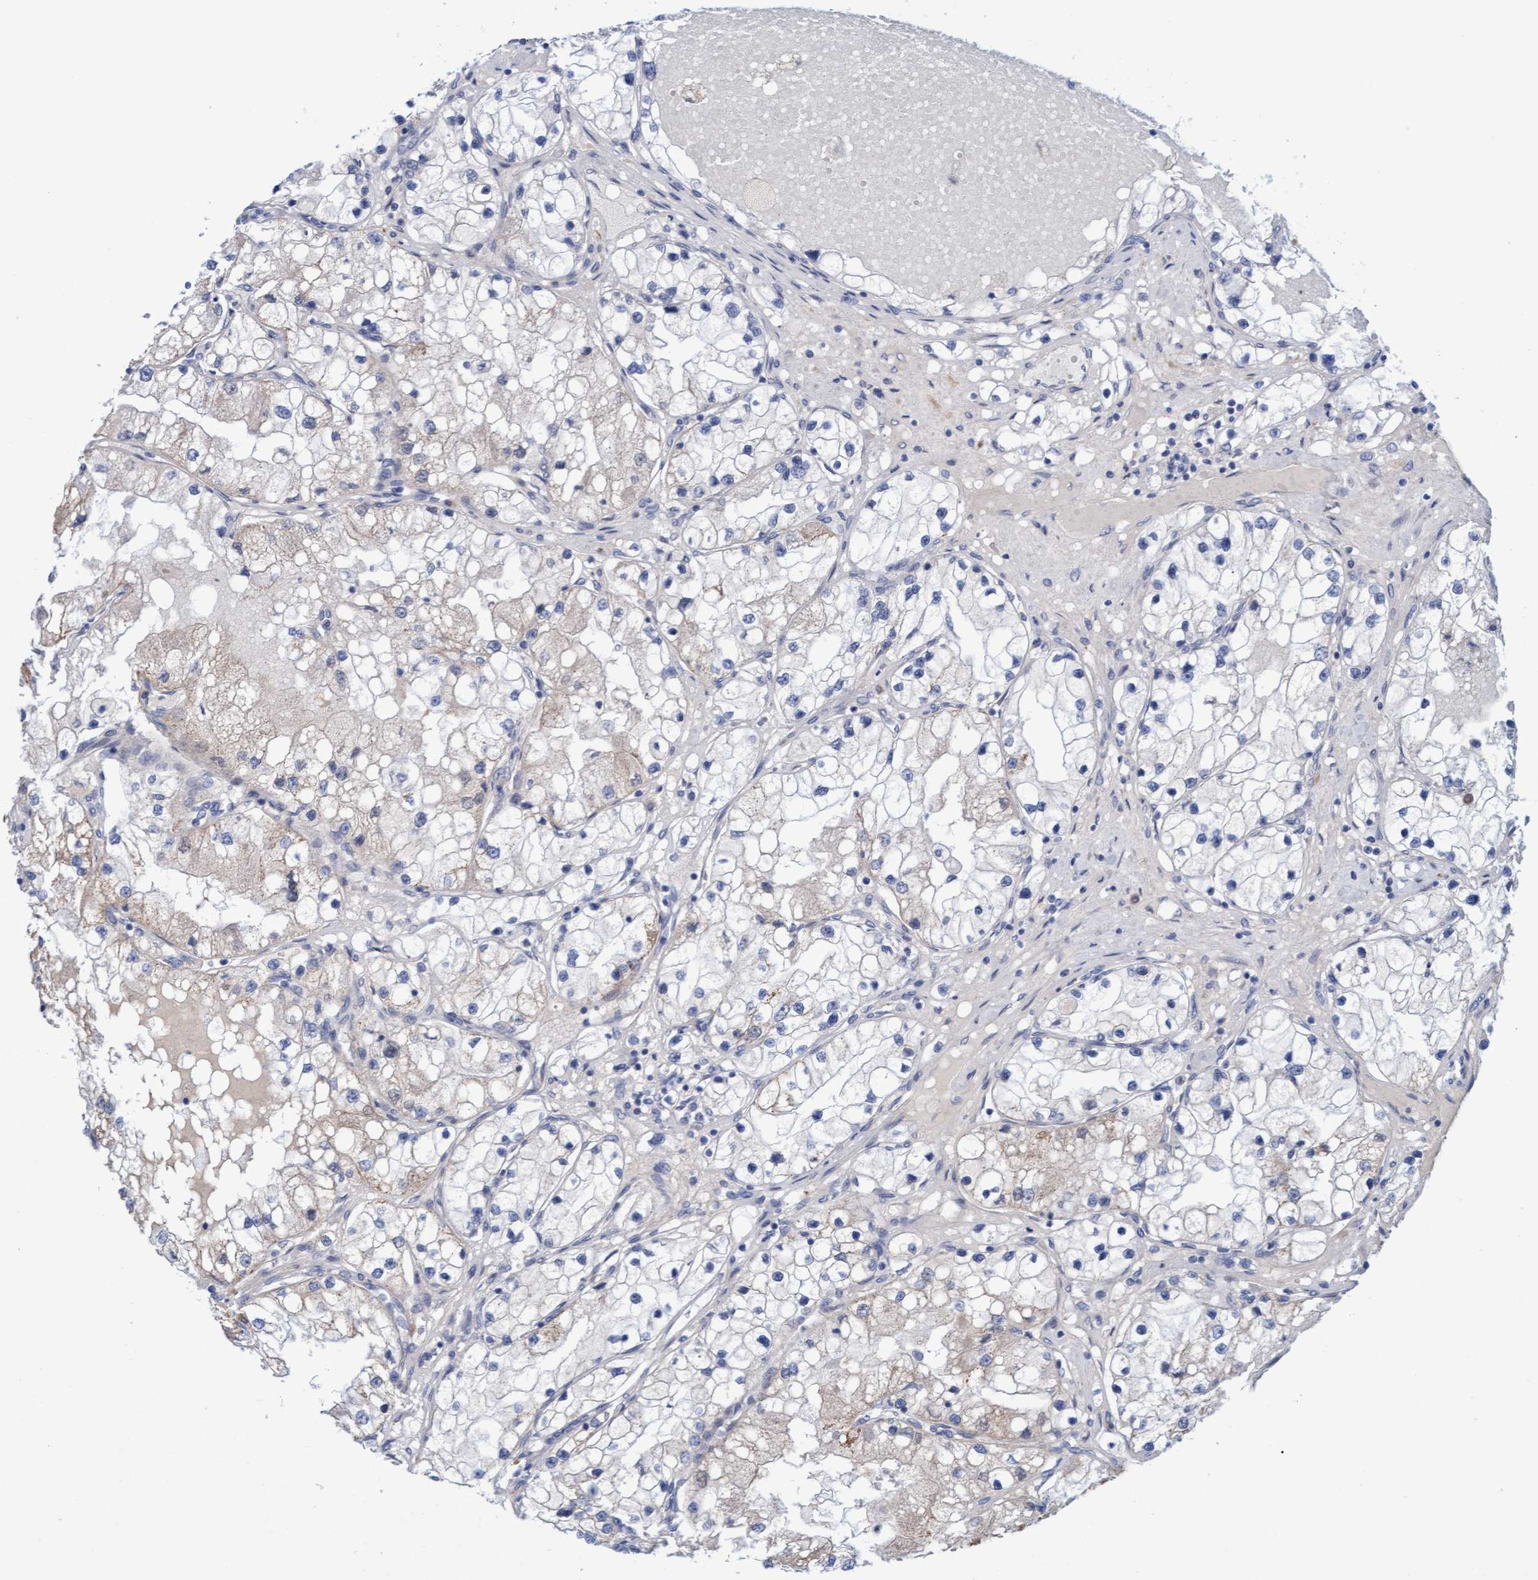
{"staining": {"intensity": "negative", "quantity": "none", "location": "none"}, "tissue": "renal cancer", "cell_type": "Tumor cells", "image_type": "cancer", "snomed": [{"axis": "morphology", "description": "Adenocarcinoma, NOS"}, {"axis": "topography", "description": "Kidney"}], "caption": "Tumor cells are negative for brown protein staining in adenocarcinoma (renal).", "gene": "STXBP1", "patient": {"sex": "male", "age": 68}}